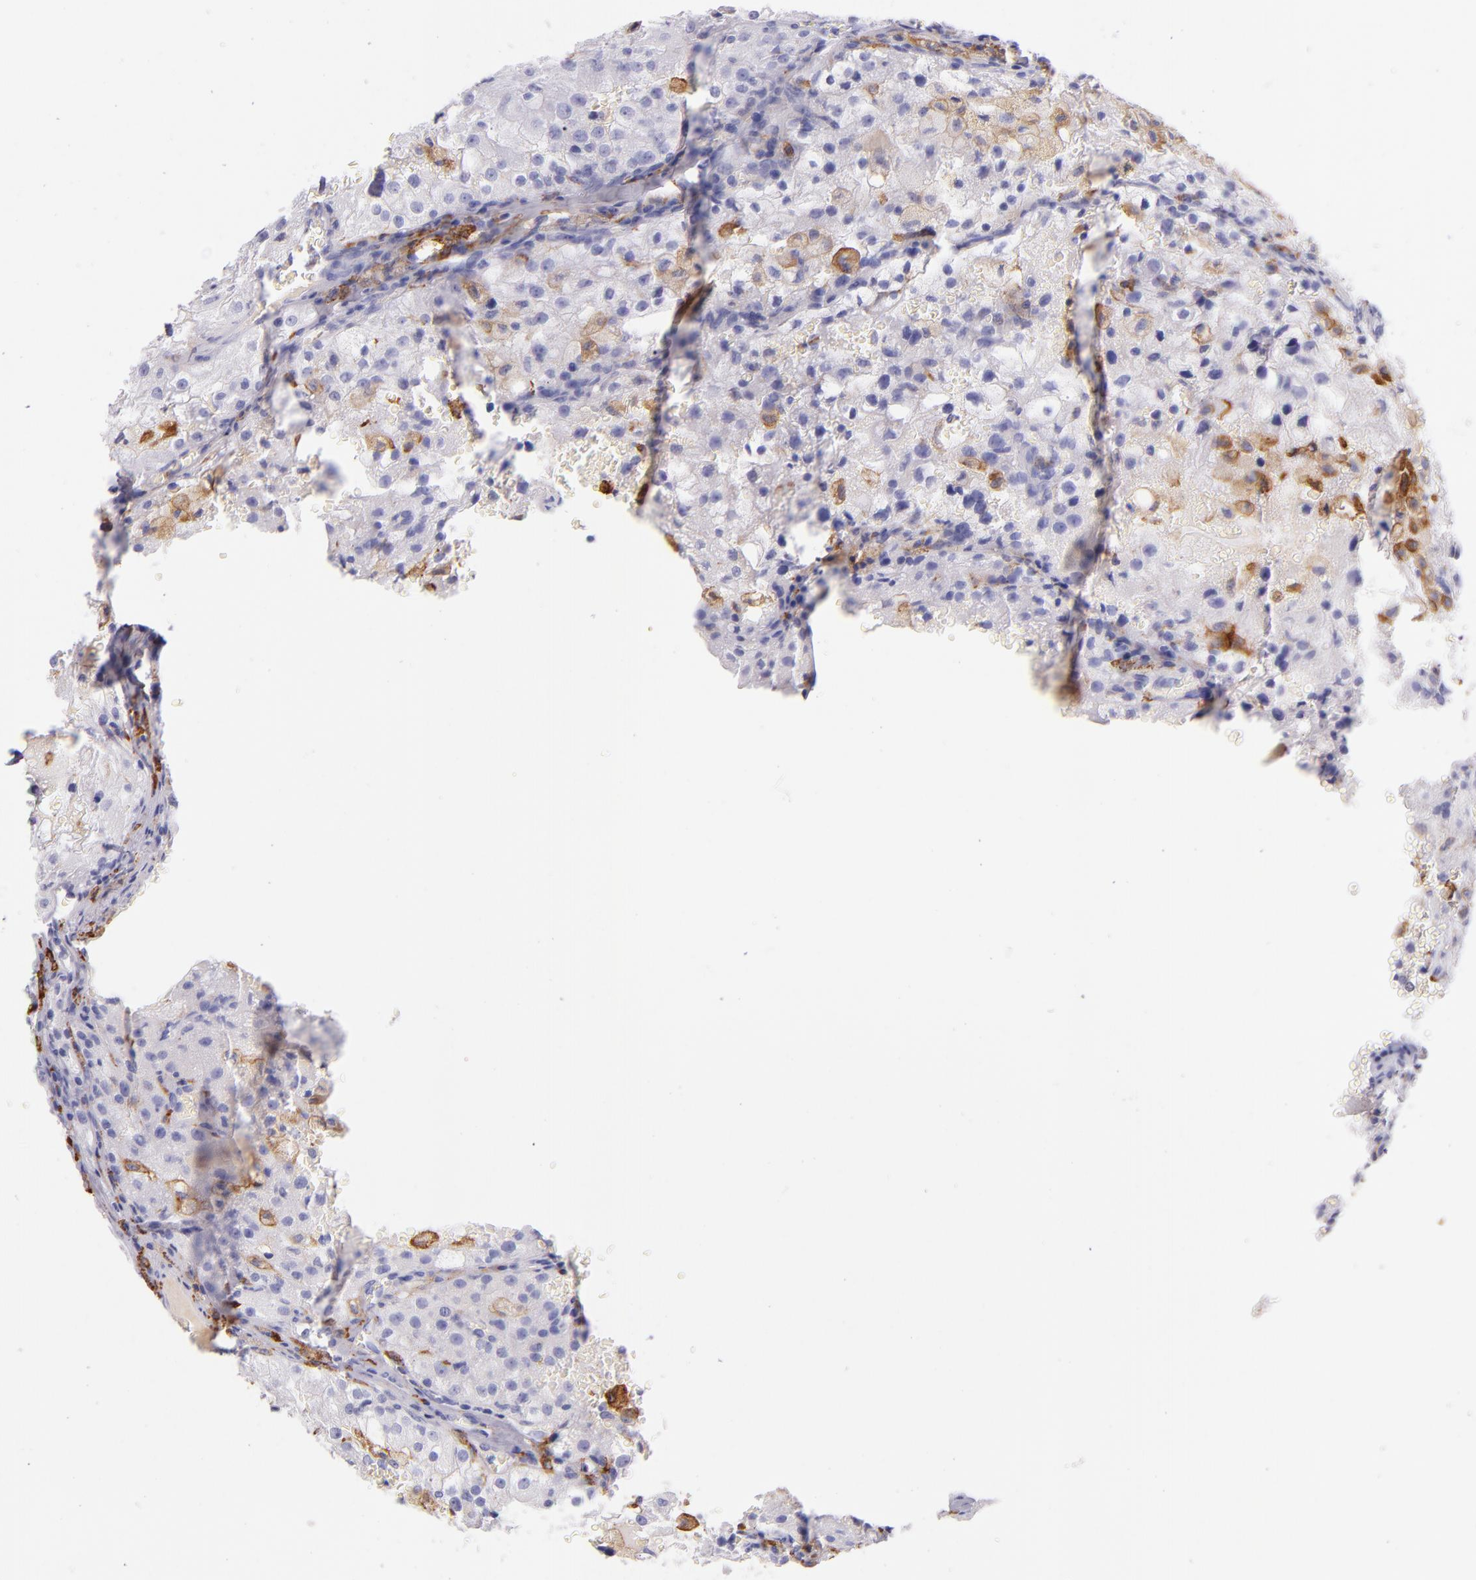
{"staining": {"intensity": "weak", "quantity": "<25%", "location": "cytoplasmic/membranous"}, "tissue": "renal cancer", "cell_type": "Tumor cells", "image_type": "cancer", "snomed": [{"axis": "morphology", "description": "Adenocarcinoma, NOS"}, {"axis": "topography", "description": "Kidney"}], "caption": "Image shows no significant protein positivity in tumor cells of renal adenocarcinoma.", "gene": "CD163", "patient": {"sex": "female", "age": 74}}